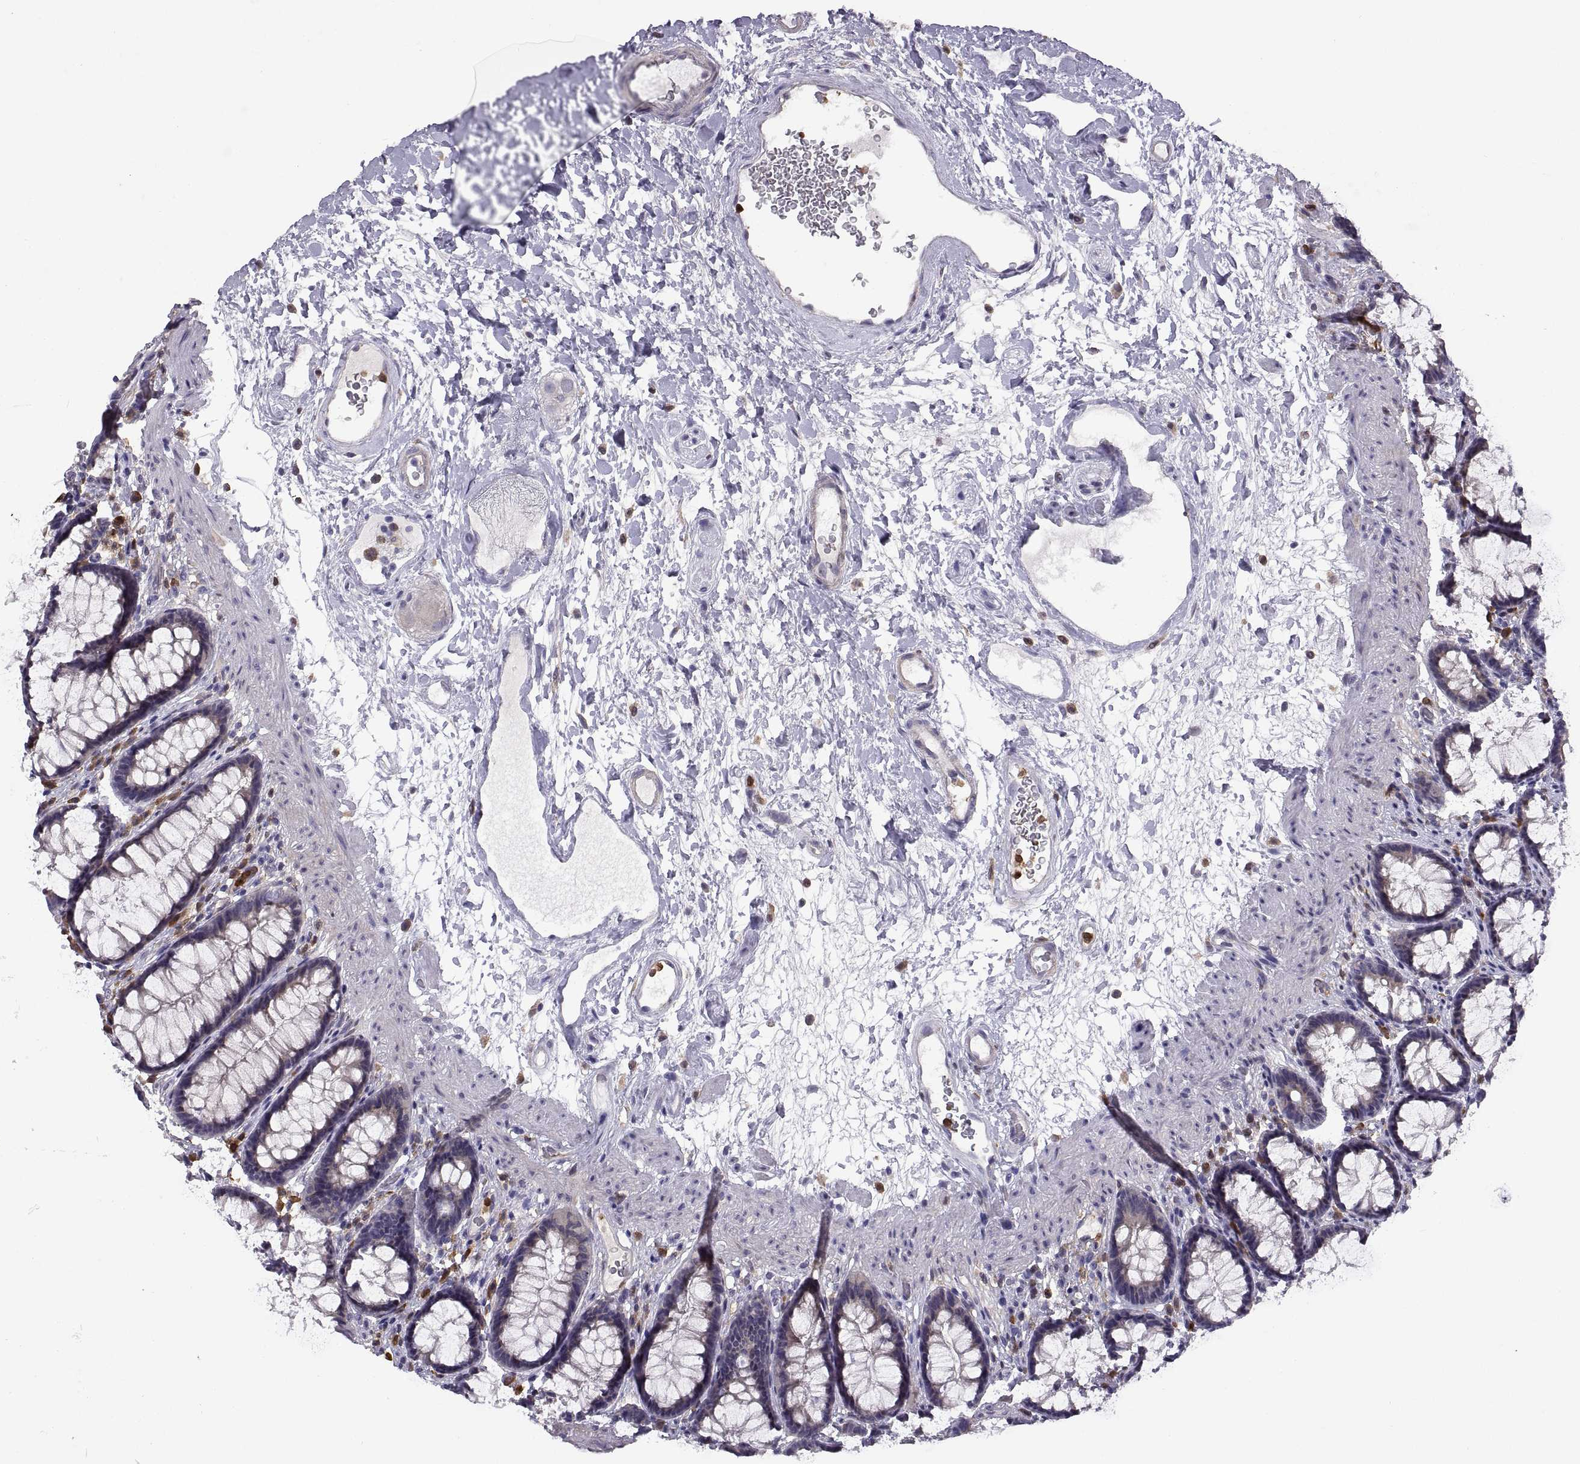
{"staining": {"intensity": "negative", "quantity": "none", "location": "none"}, "tissue": "rectum", "cell_type": "Glandular cells", "image_type": "normal", "snomed": [{"axis": "morphology", "description": "Normal tissue, NOS"}, {"axis": "topography", "description": "Rectum"}], "caption": "This is an immunohistochemistry histopathology image of benign human rectum. There is no staining in glandular cells.", "gene": "DOK3", "patient": {"sex": "male", "age": 72}}